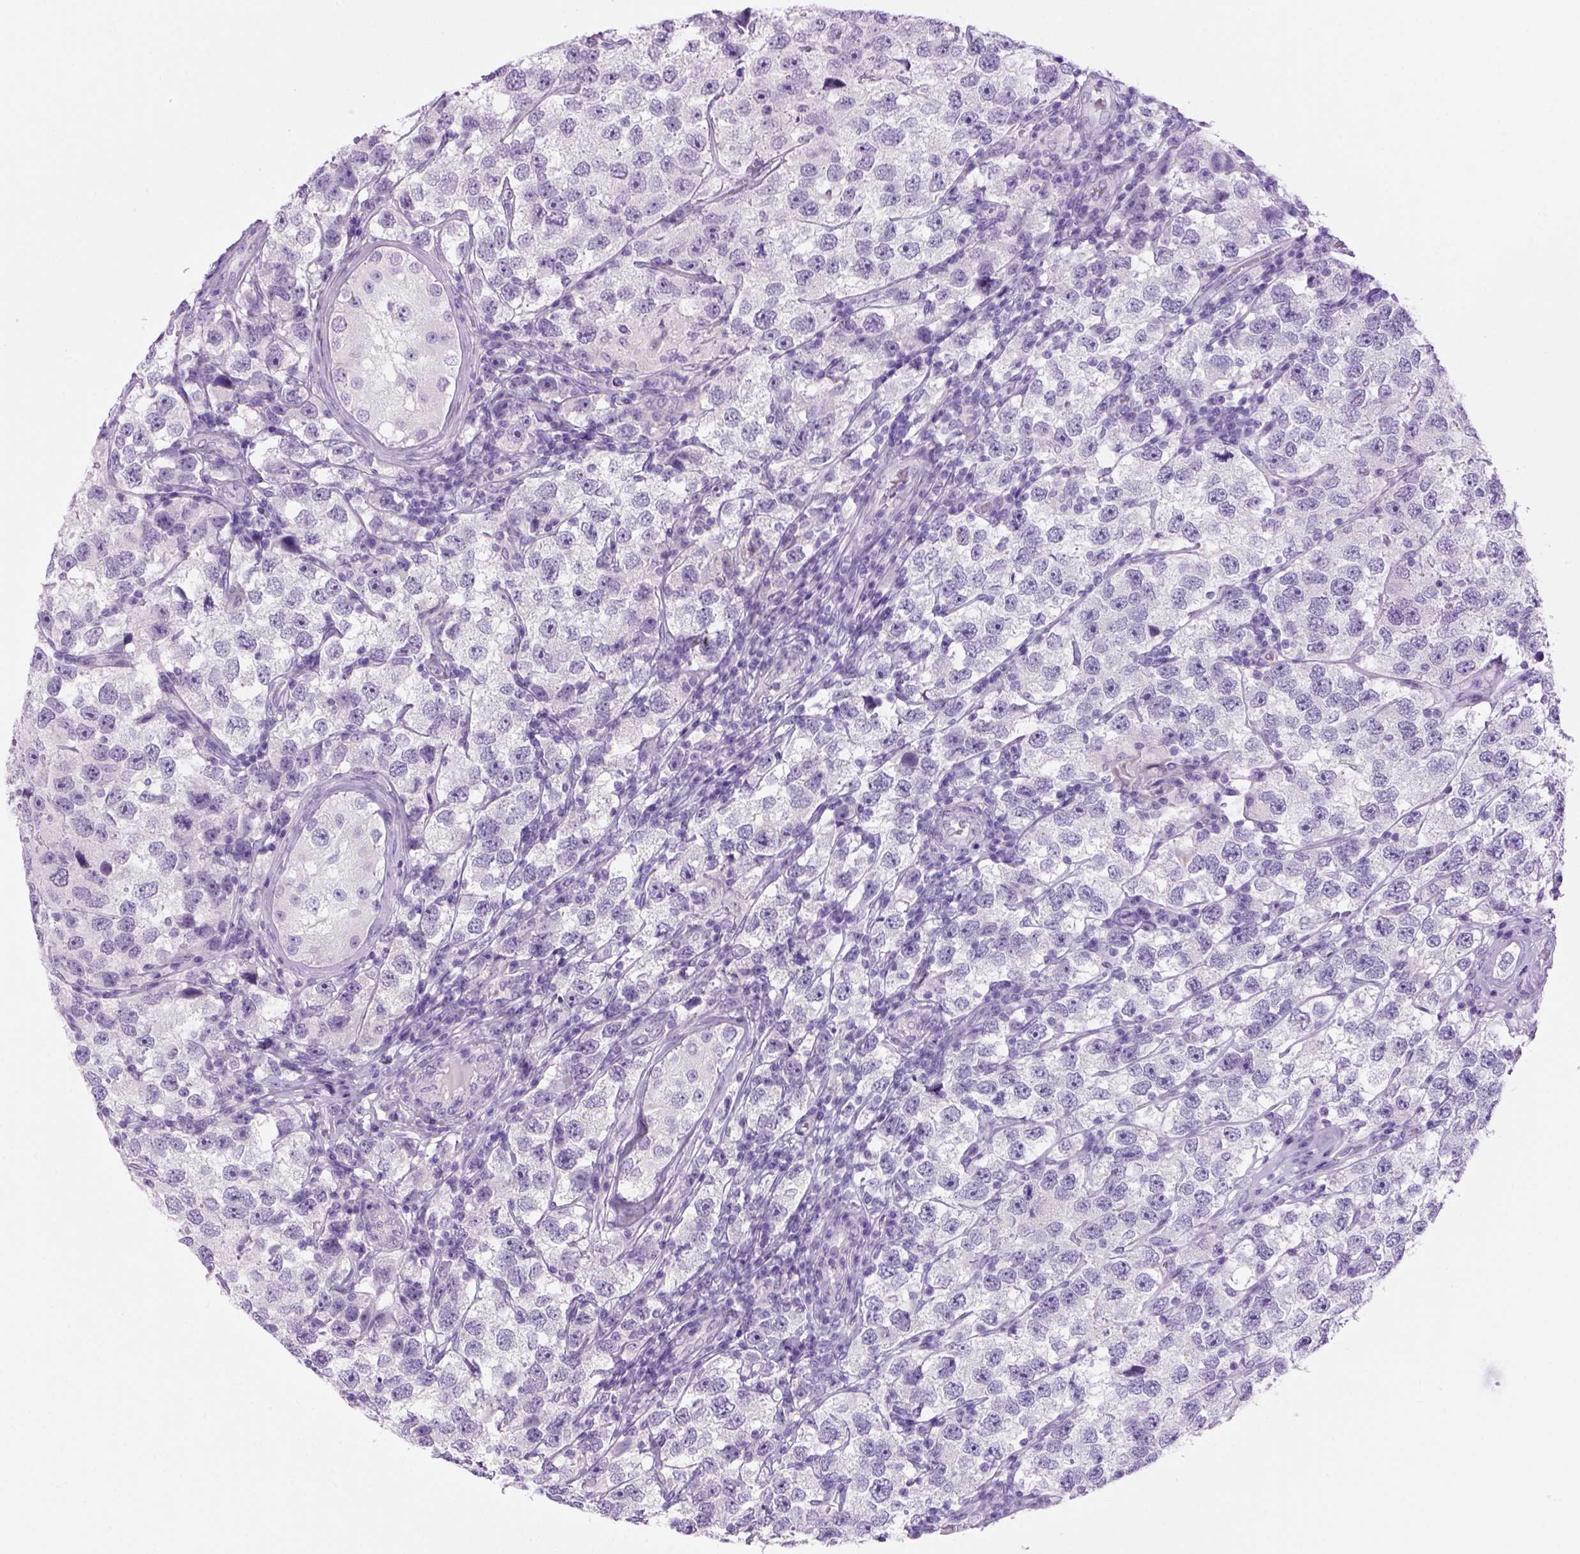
{"staining": {"intensity": "negative", "quantity": "none", "location": "none"}, "tissue": "testis cancer", "cell_type": "Tumor cells", "image_type": "cancer", "snomed": [{"axis": "morphology", "description": "Seminoma, NOS"}, {"axis": "topography", "description": "Testis"}], "caption": "Immunohistochemistry (IHC) of testis seminoma demonstrates no positivity in tumor cells. (Stains: DAB immunohistochemistry with hematoxylin counter stain, Microscopy: brightfield microscopy at high magnification).", "gene": "SGCG", "patient": {"sex": "male", "age": 26}}